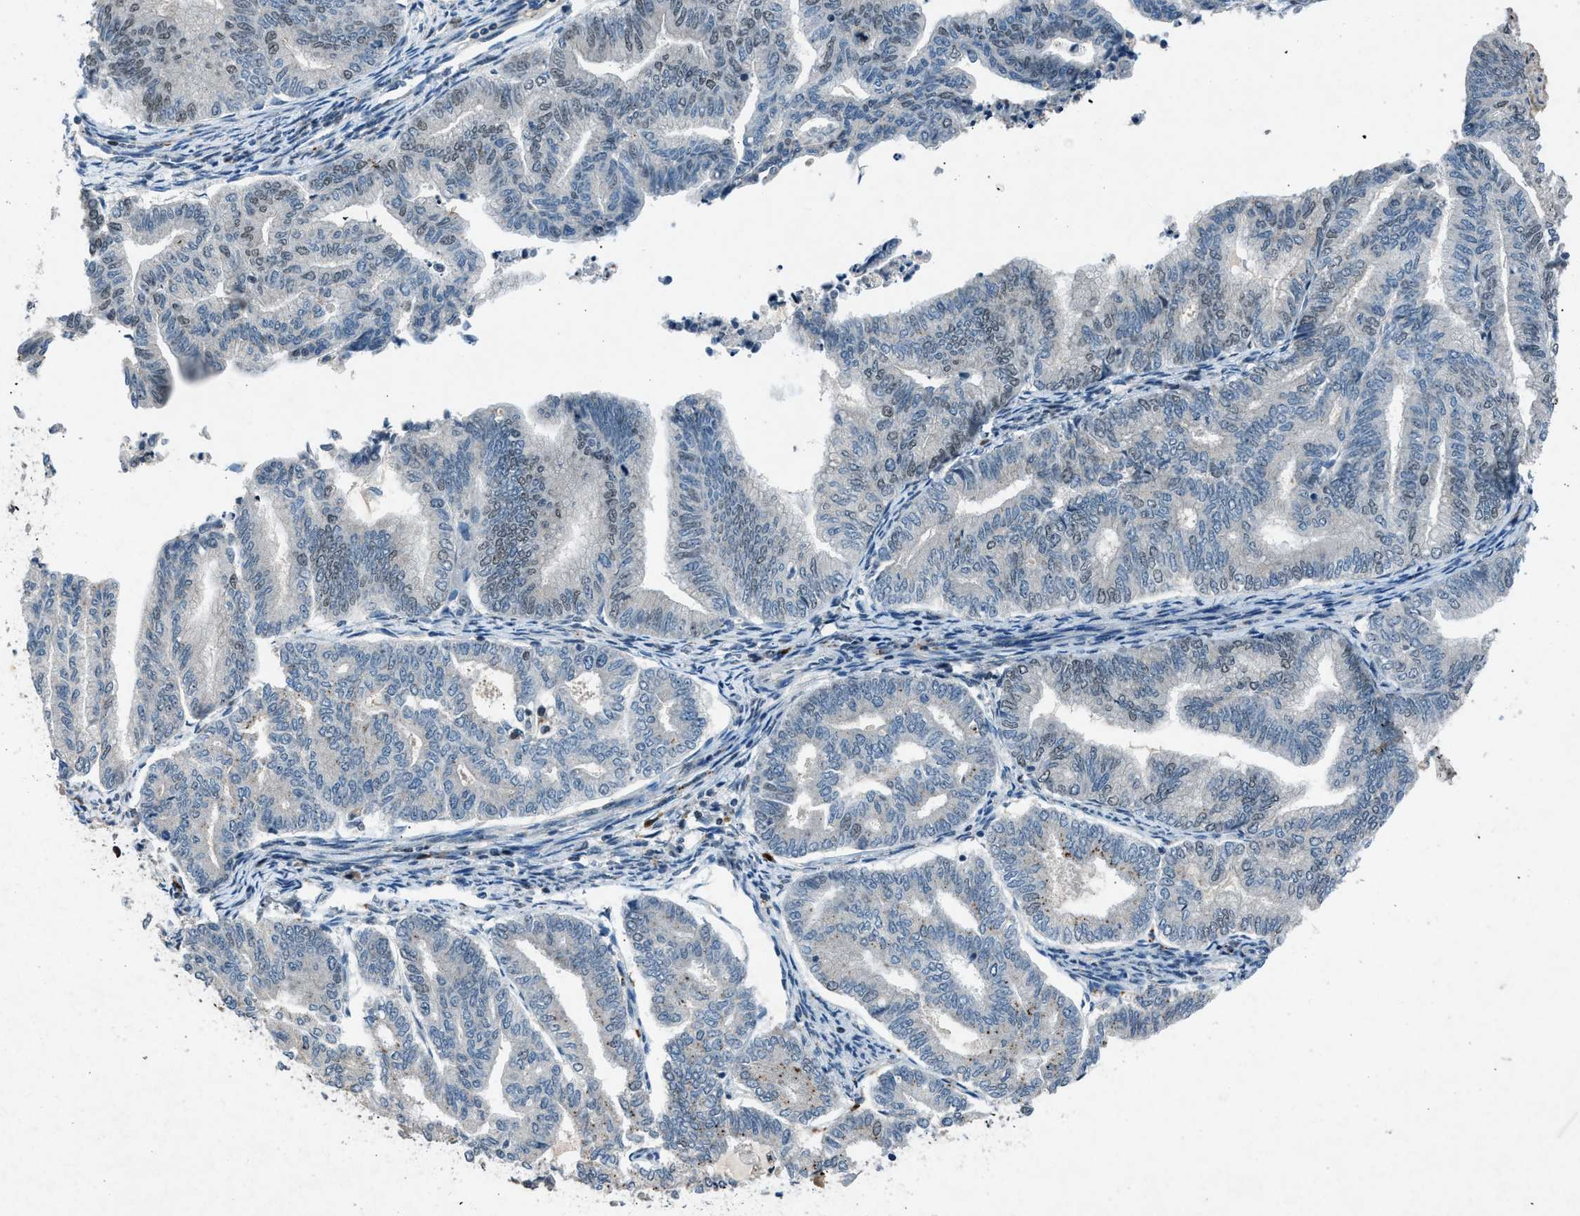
{"staining": {"intensity": "weak", "quantity": "<25%", "location": "nuclear"}, "tissue": "endometrial cancer", "cell_type": "Tumor cells", "image_type": "cancer", "snomed": [{"axis": "morphology", "description": "Adenocarcinoma, NOS"}, {"axis": "topography", "description": "Endometrium"}], "caption": "DAB immunohistochemical staining of adenocarcinoma (endometrial) demonstrates no significant staining in tumor cells.", "gene": "ADCY1", "patient": {"sex": "female", "age": 79}}